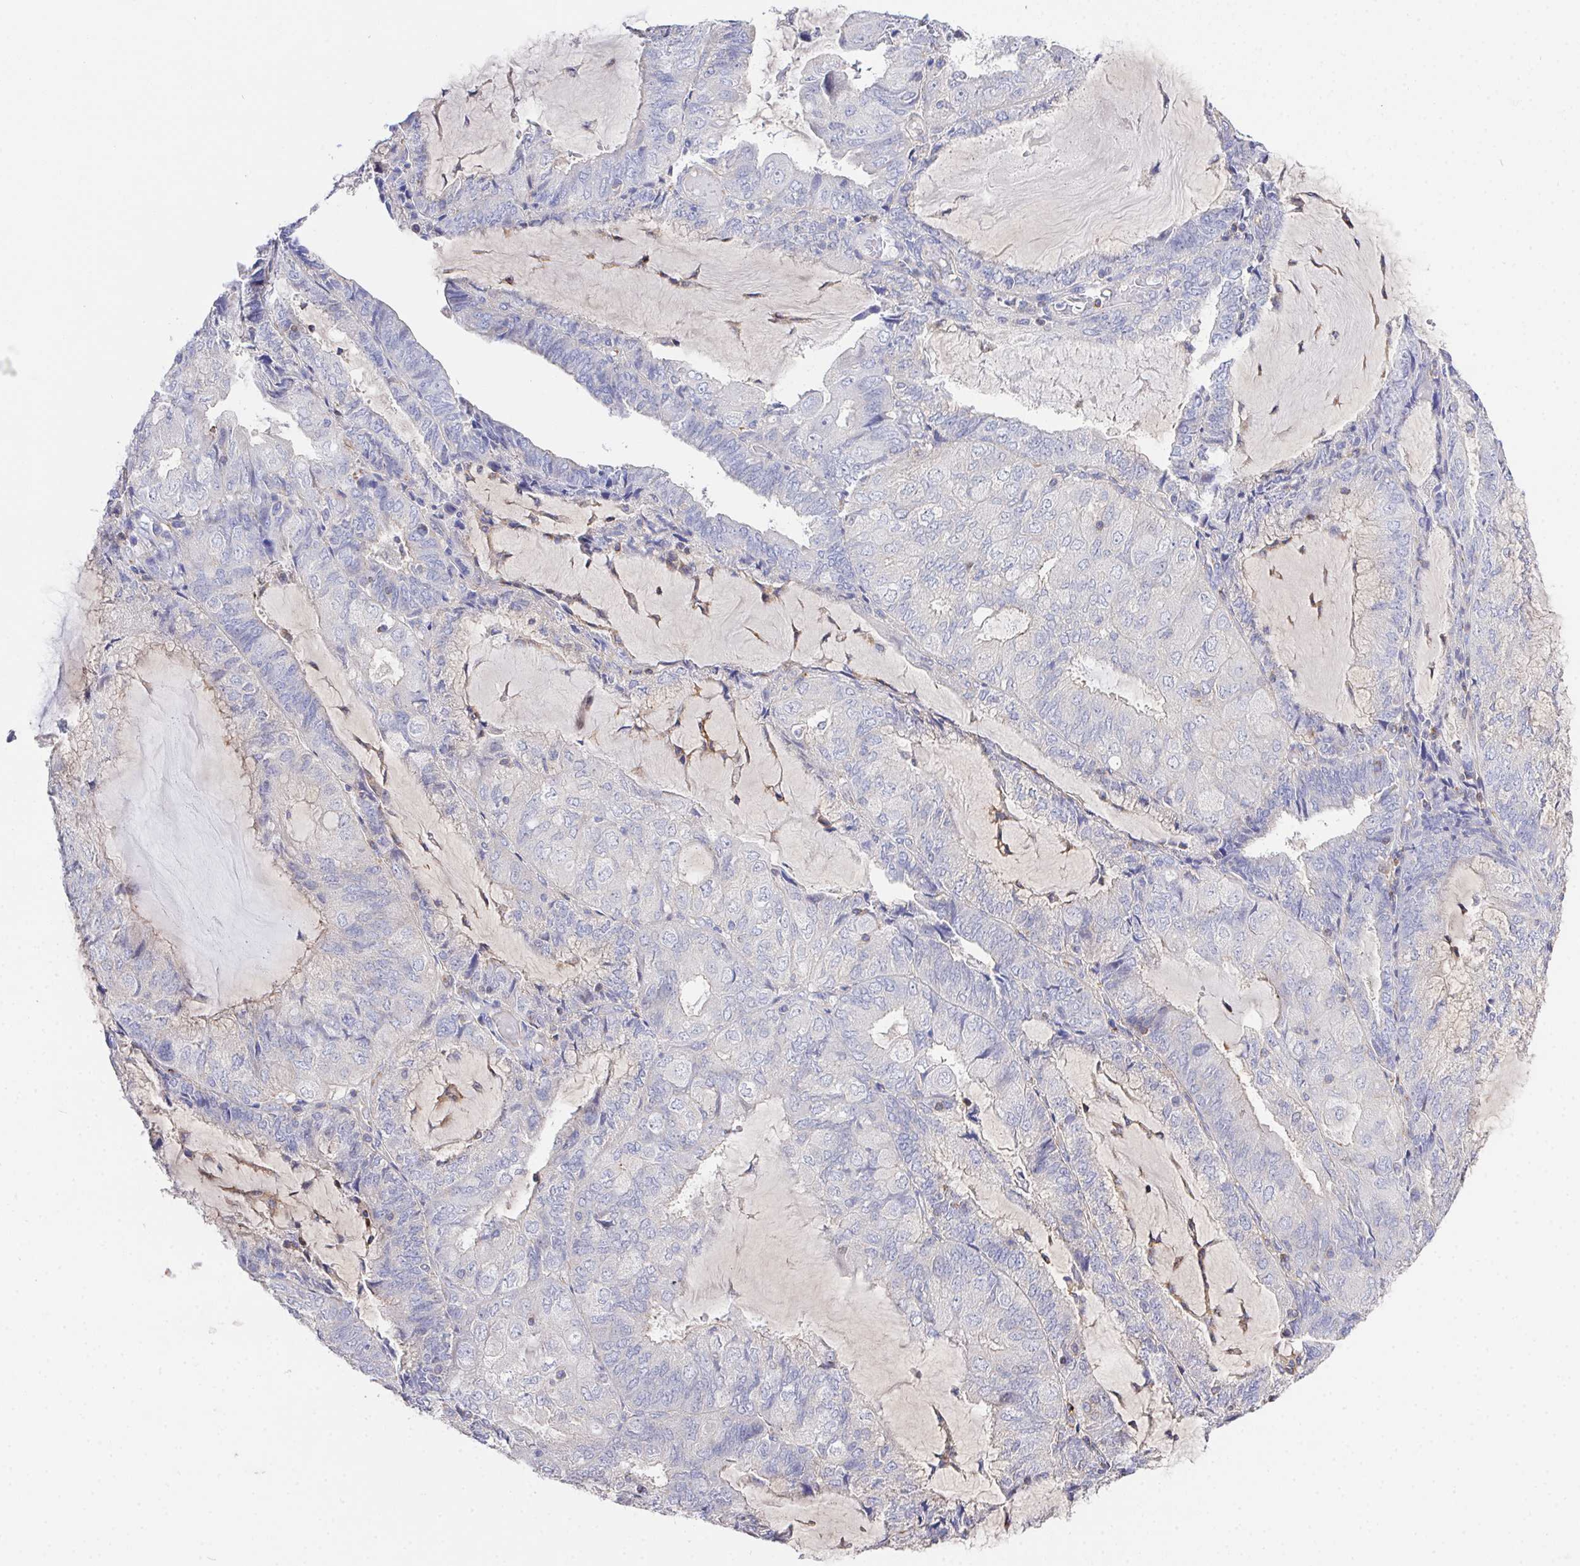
{"staining": {"intensity": "negative", "quantity": "none", "location": "none"}, "tissue": "endometrial cancer", "cell_type": "Tumor cells", "image_type": "cancer", "snomed": [{"axis": "morphology", "description": "Adenocarcinoma, NOS"}, {"axis": "topography", "description": "Endometrium"}], "caption": "Immunohistochemistry image of human endometrial cancer (adenocarcinoma) stained for a protein (brown), which shows no staining in tumor cells. (Stains: DAB (3,3'-diaminobenzidine) immunohistochemistry (IHC) with hematoxylin counter stain, Microscopy: brightfield microscopy at high magnification).", "gene": "PRG3", "patient": {"sex": "female", "age": 81}}